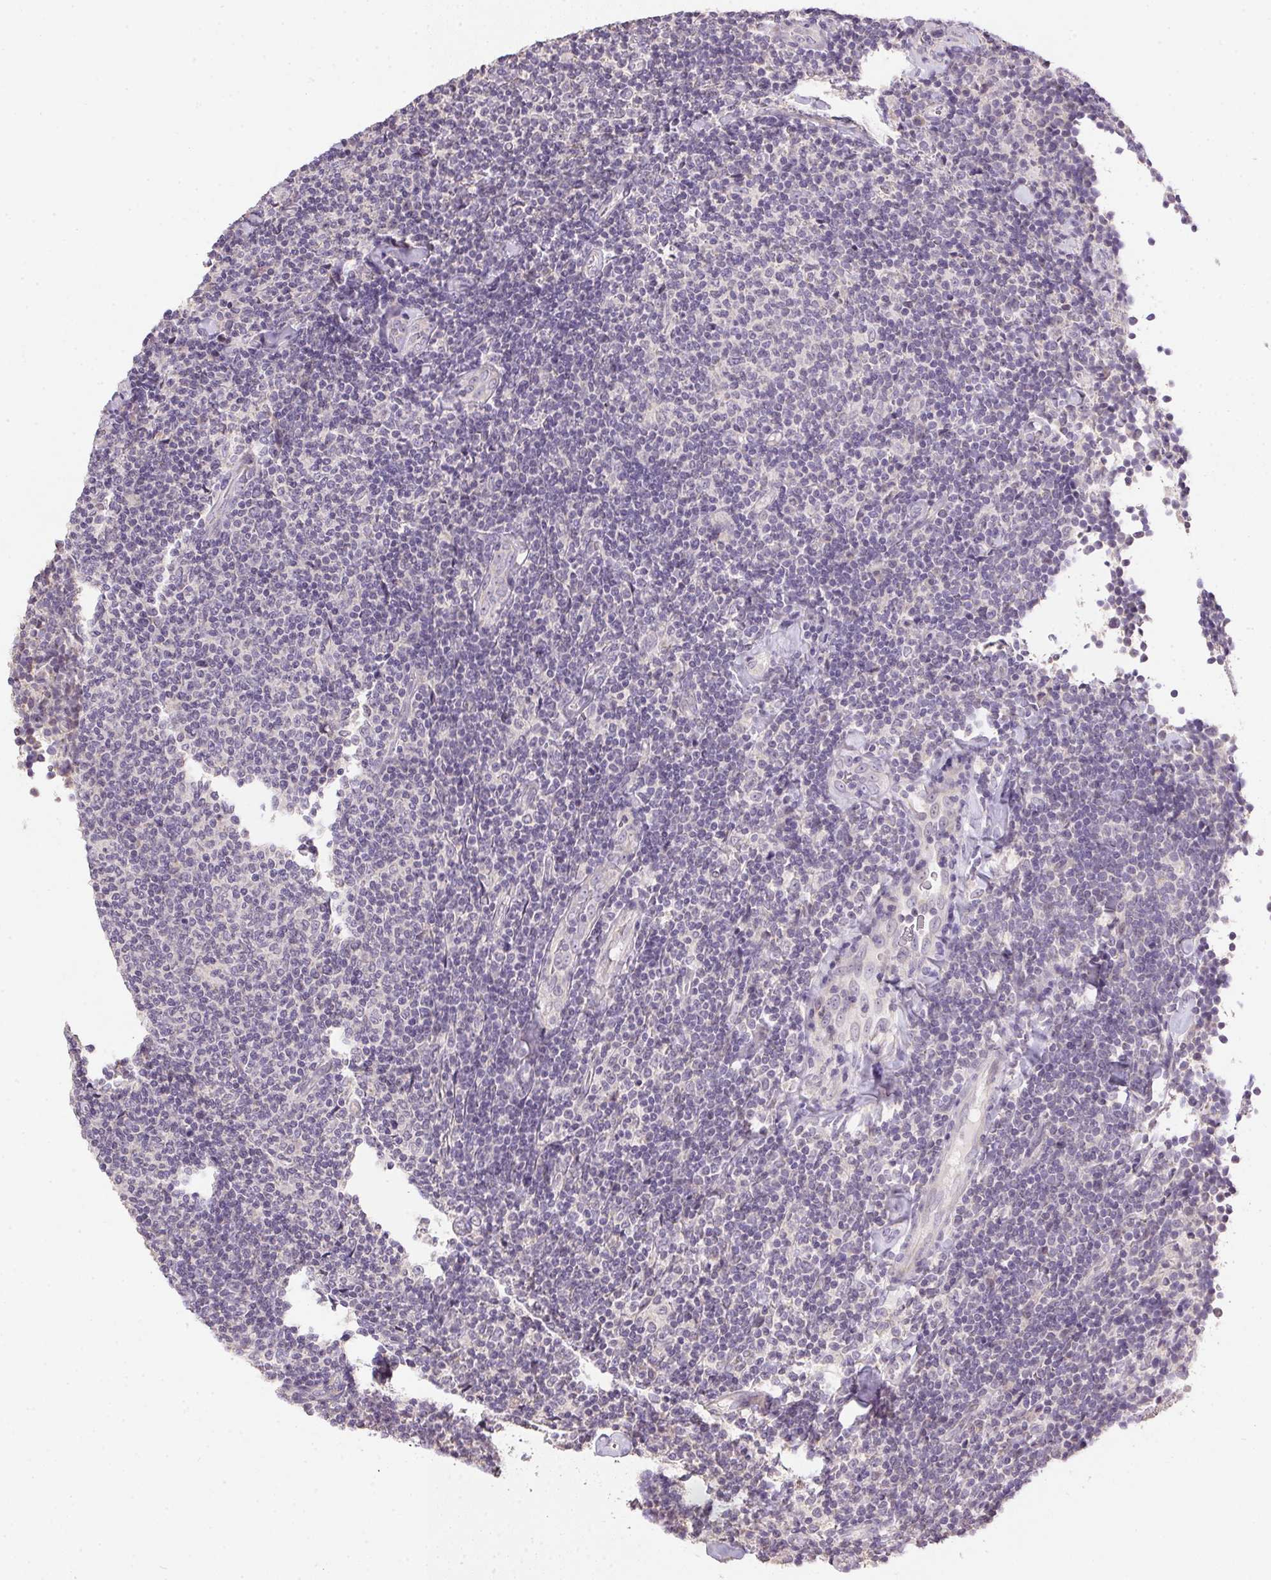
{"staining": {"intensity": "negative", "quantity": "none", "location": "none"}, "tissue": "lymphoma", "cell_type": "Tumor cells", "image_type": "cancer", "snomed": [{"axis": "morphology", "description": "Malignant lymphoma, non-Hodgkin's type, Low grade"}, {"axis": "topography", "description": "Lymph node"}], "caption": "Tumor cells show no significant staining in lymphoma.", "gene": "SPACA9", "patient": {"sex": "male", "age": 52}}